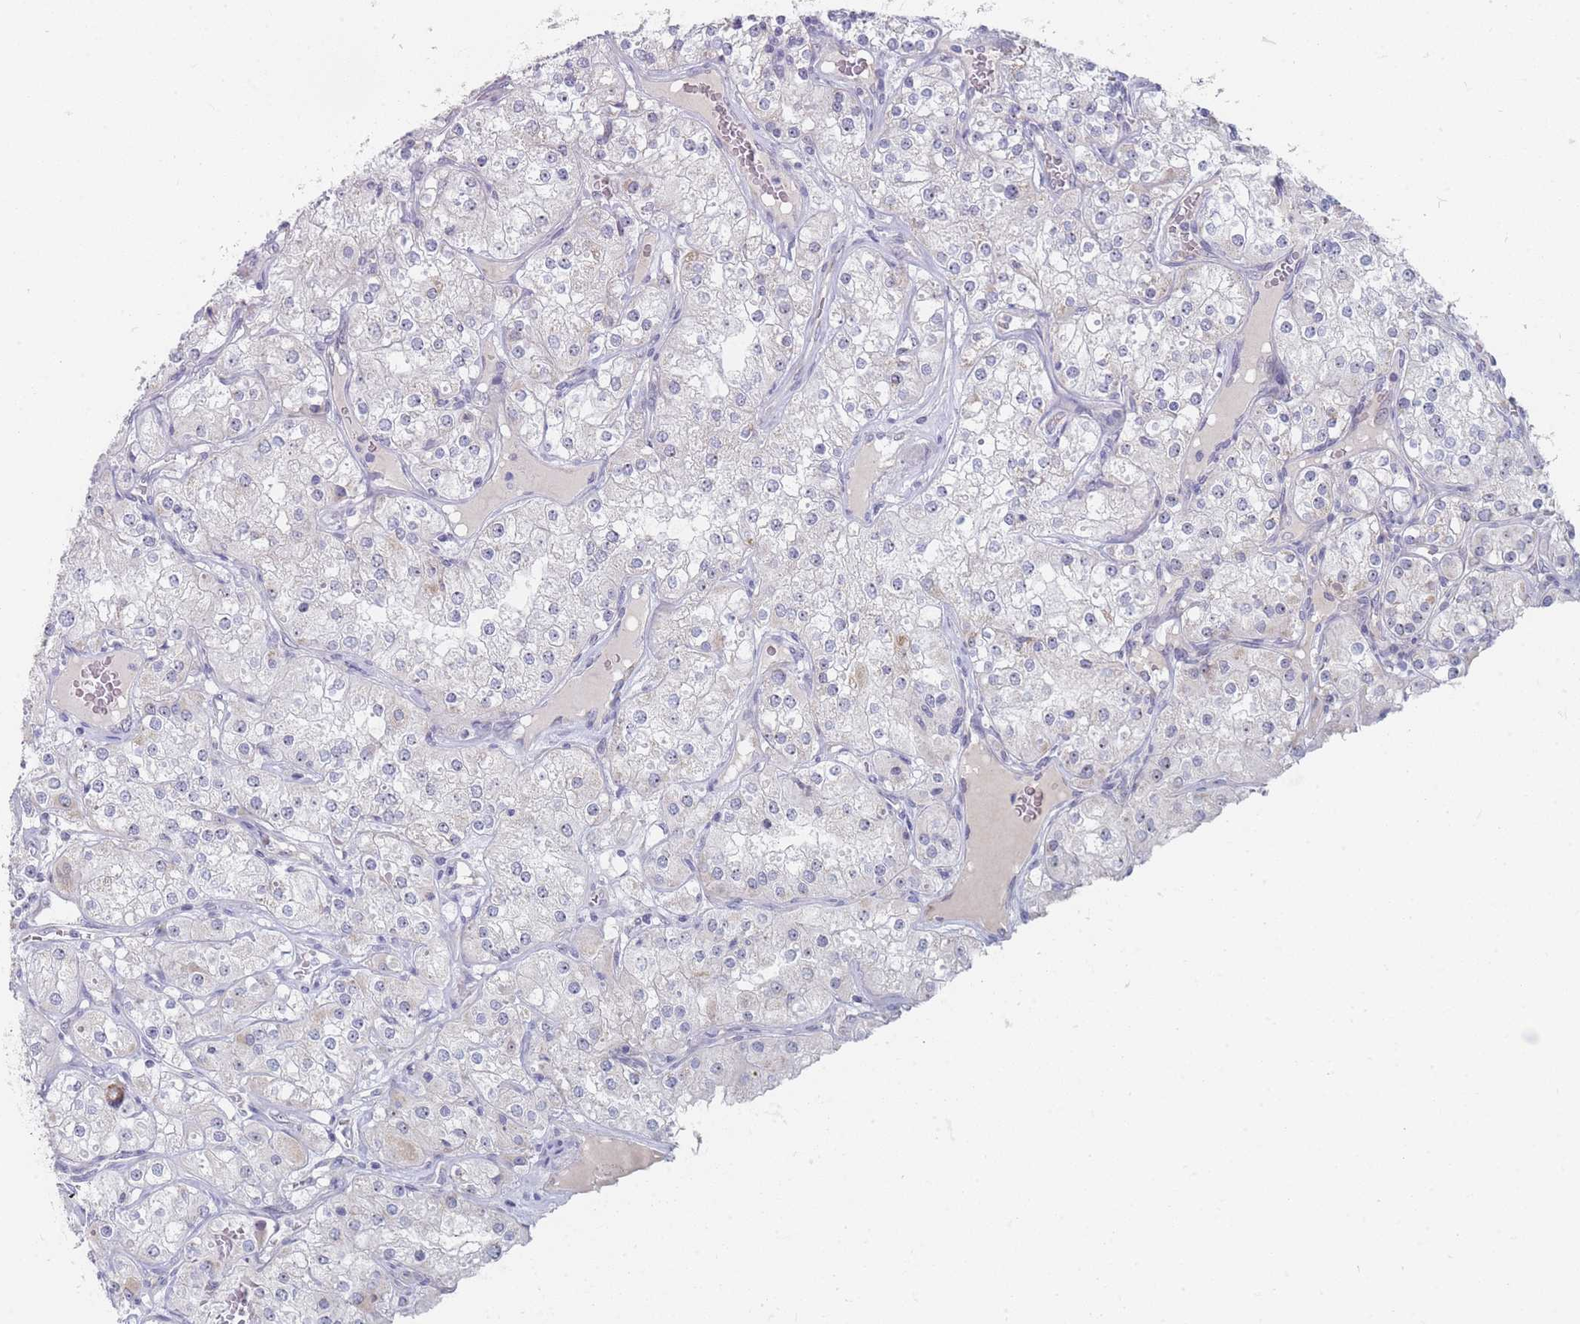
{"staining": {"intensity": "negative", "quantity": "none", "location": "none"}, "tissue": "renal cancer", "cell_type": "Tumor cells", "image_type": "cancer", "snomed": [{"axis": "morphology", "description": "Adenocarcinoma, NOS"}, {"axis": "topography", "description": "Kidney"}], "caption": "The IHC histopathology image has no significant positivity in tumor cells of adenocarcinoma (renal) tissue.", "gene": "RNF8", "patient": {"sex": "male", "age": 77}}